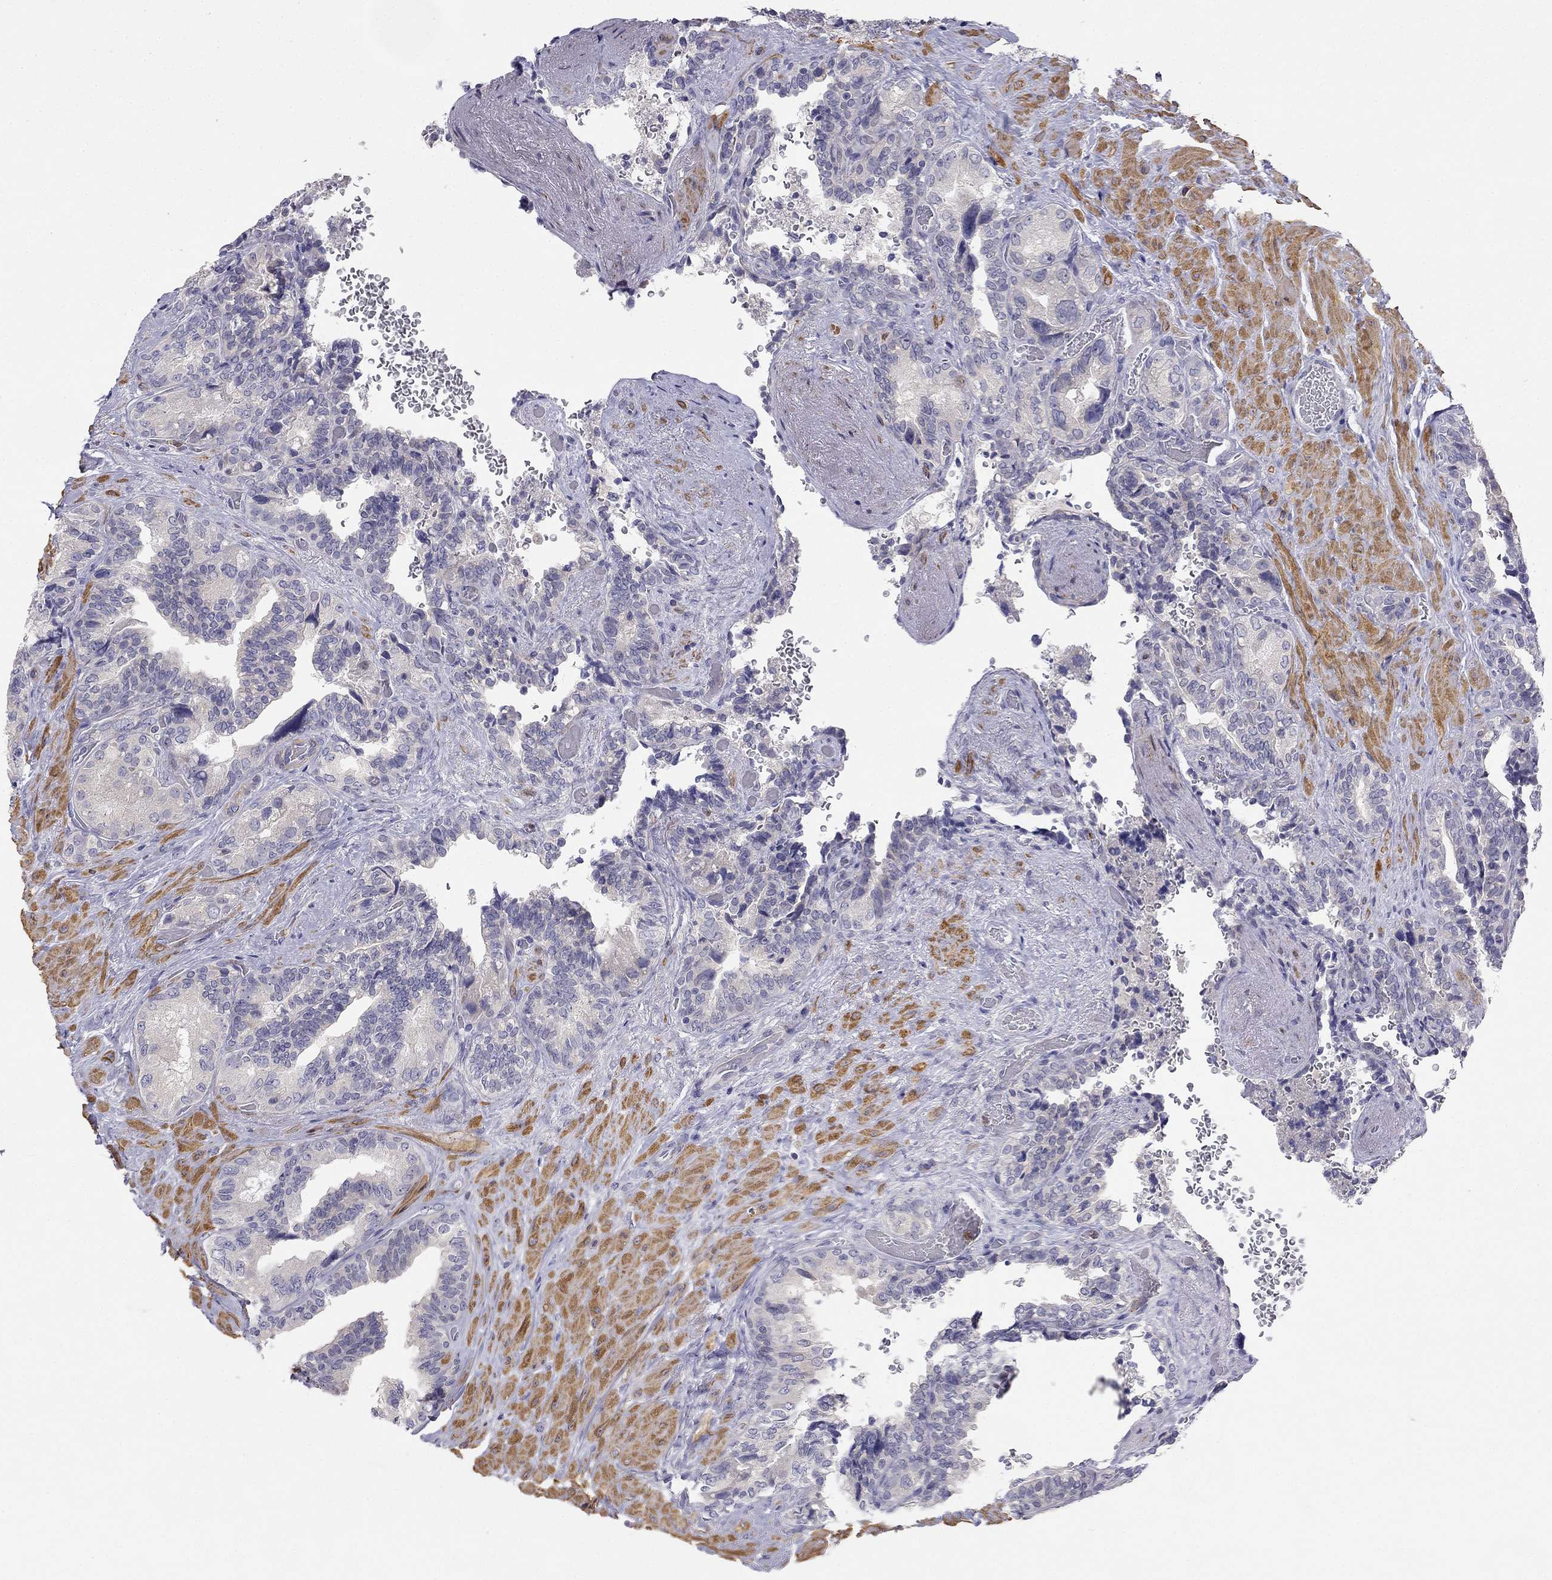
{"staining": {"intensity": "negative", "quantity": "none", "location": "none"}, "tissue": "seminal vesicle", "cell_type": "Glandular cells", "image_type": "normal", "snomed": [{"axis": "morphology", "description": "Normal tissue, NOS"}, {"axis": "topography", "description": "Seminal veicle"}], "caption": "Immunohistochemistry histopathology image of normal seminal vesicle: human seminal vesicle stained with DAB displays no significant protein expression in glandular cells. (Immunohistochemistry (ihc), brightfield microscopy, high magnification).", "gene": "C16orf89", "patient": {"sex": "male", "age": 69}}